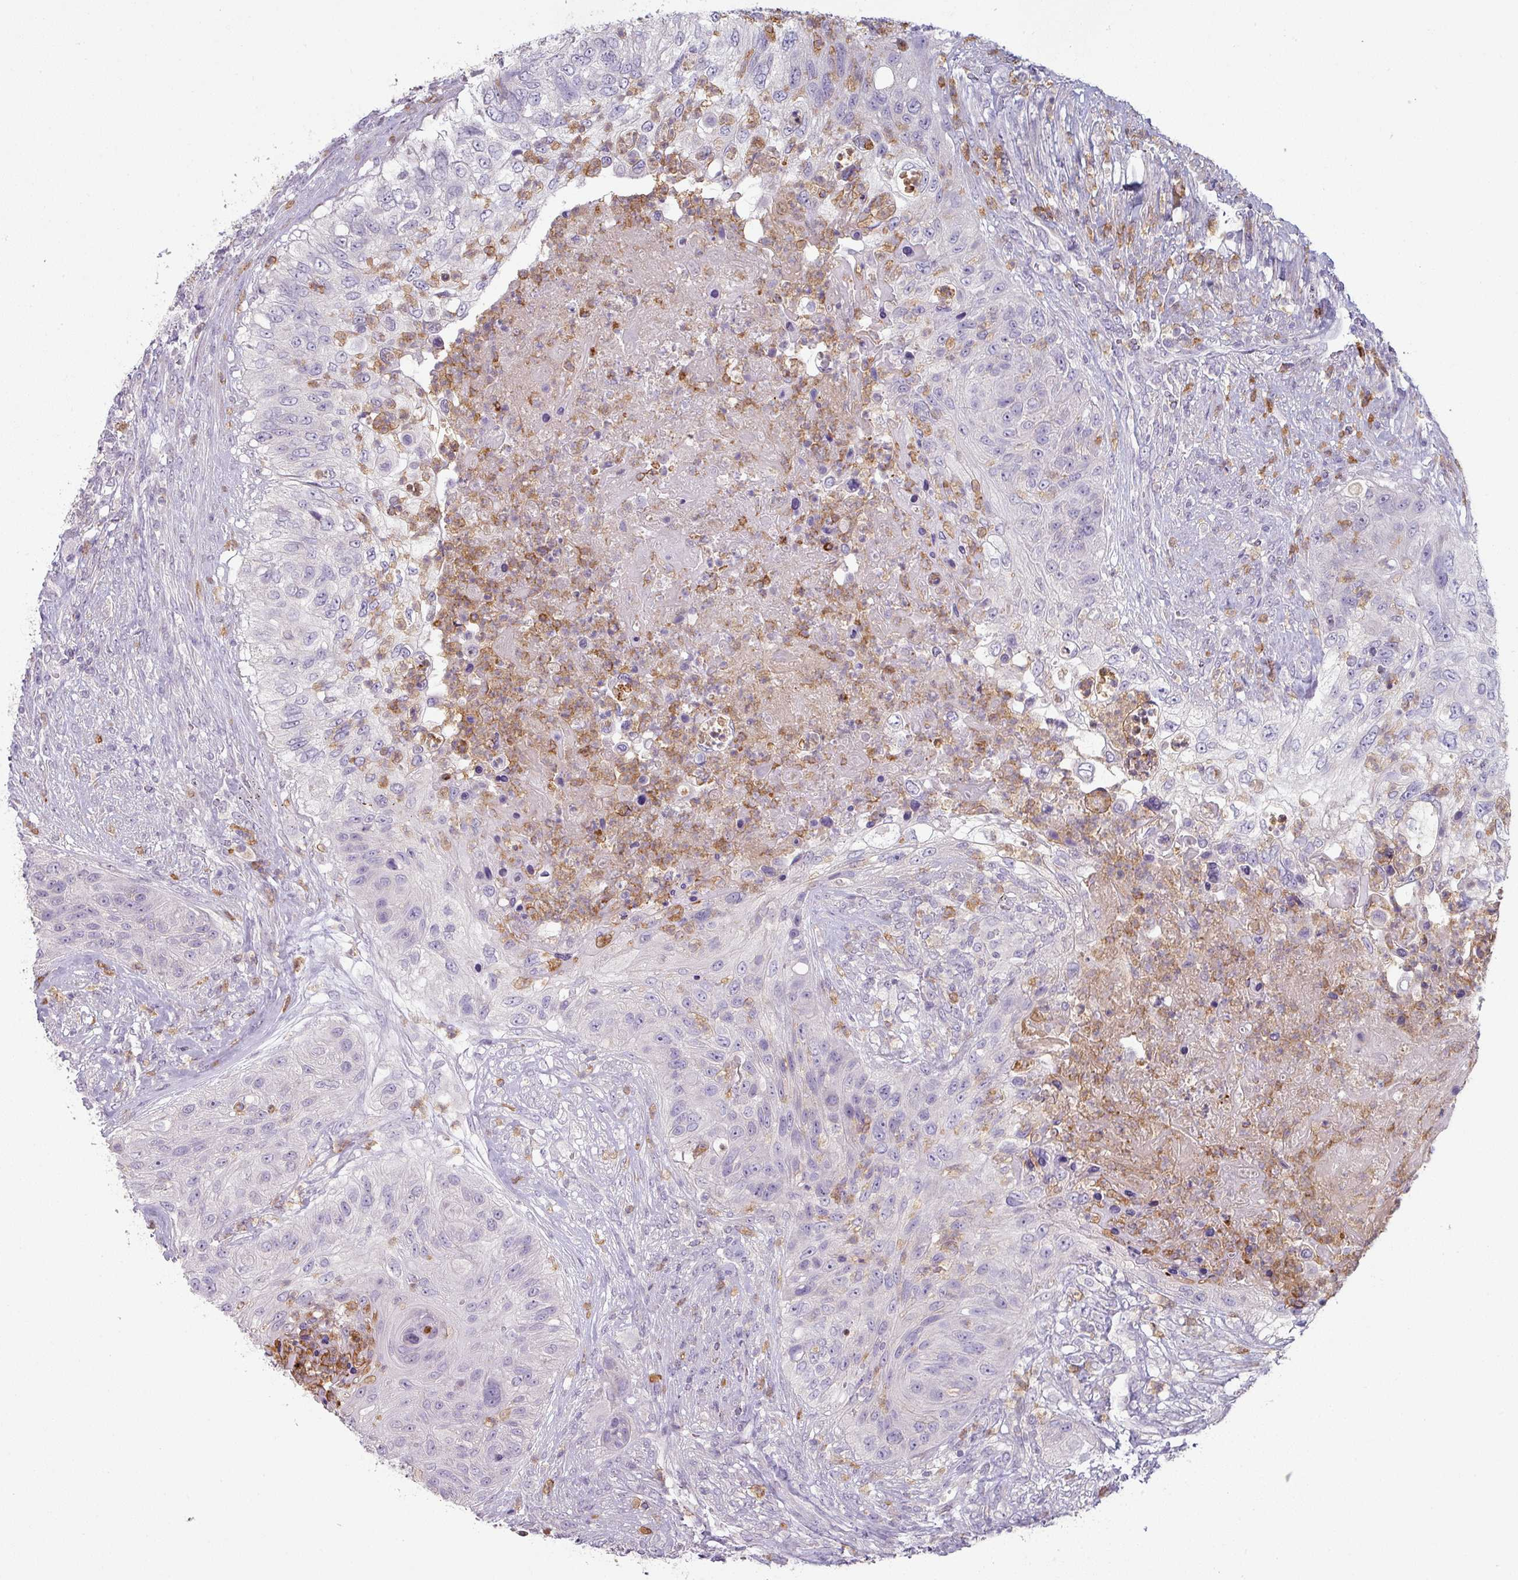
{"staining": {"intensity": "negative", "quantity": "none", "location": "none"}, "tissue": "urothelial cancer", "cell_type": "Tumor cells", "image_type": "cancer", "snomed": [{"axis": "morphology", "description": "Urothelial carcinoma, High grade"}, {"axis": "topography", "description": "Urinary bladder"}], "caption": "DAB immunohistochemical staining of human urothelial cancer displays no significant positivity in tumor cells.", "gene": "MAGEC3", "patient": {"sex": "female", "age": 60}}